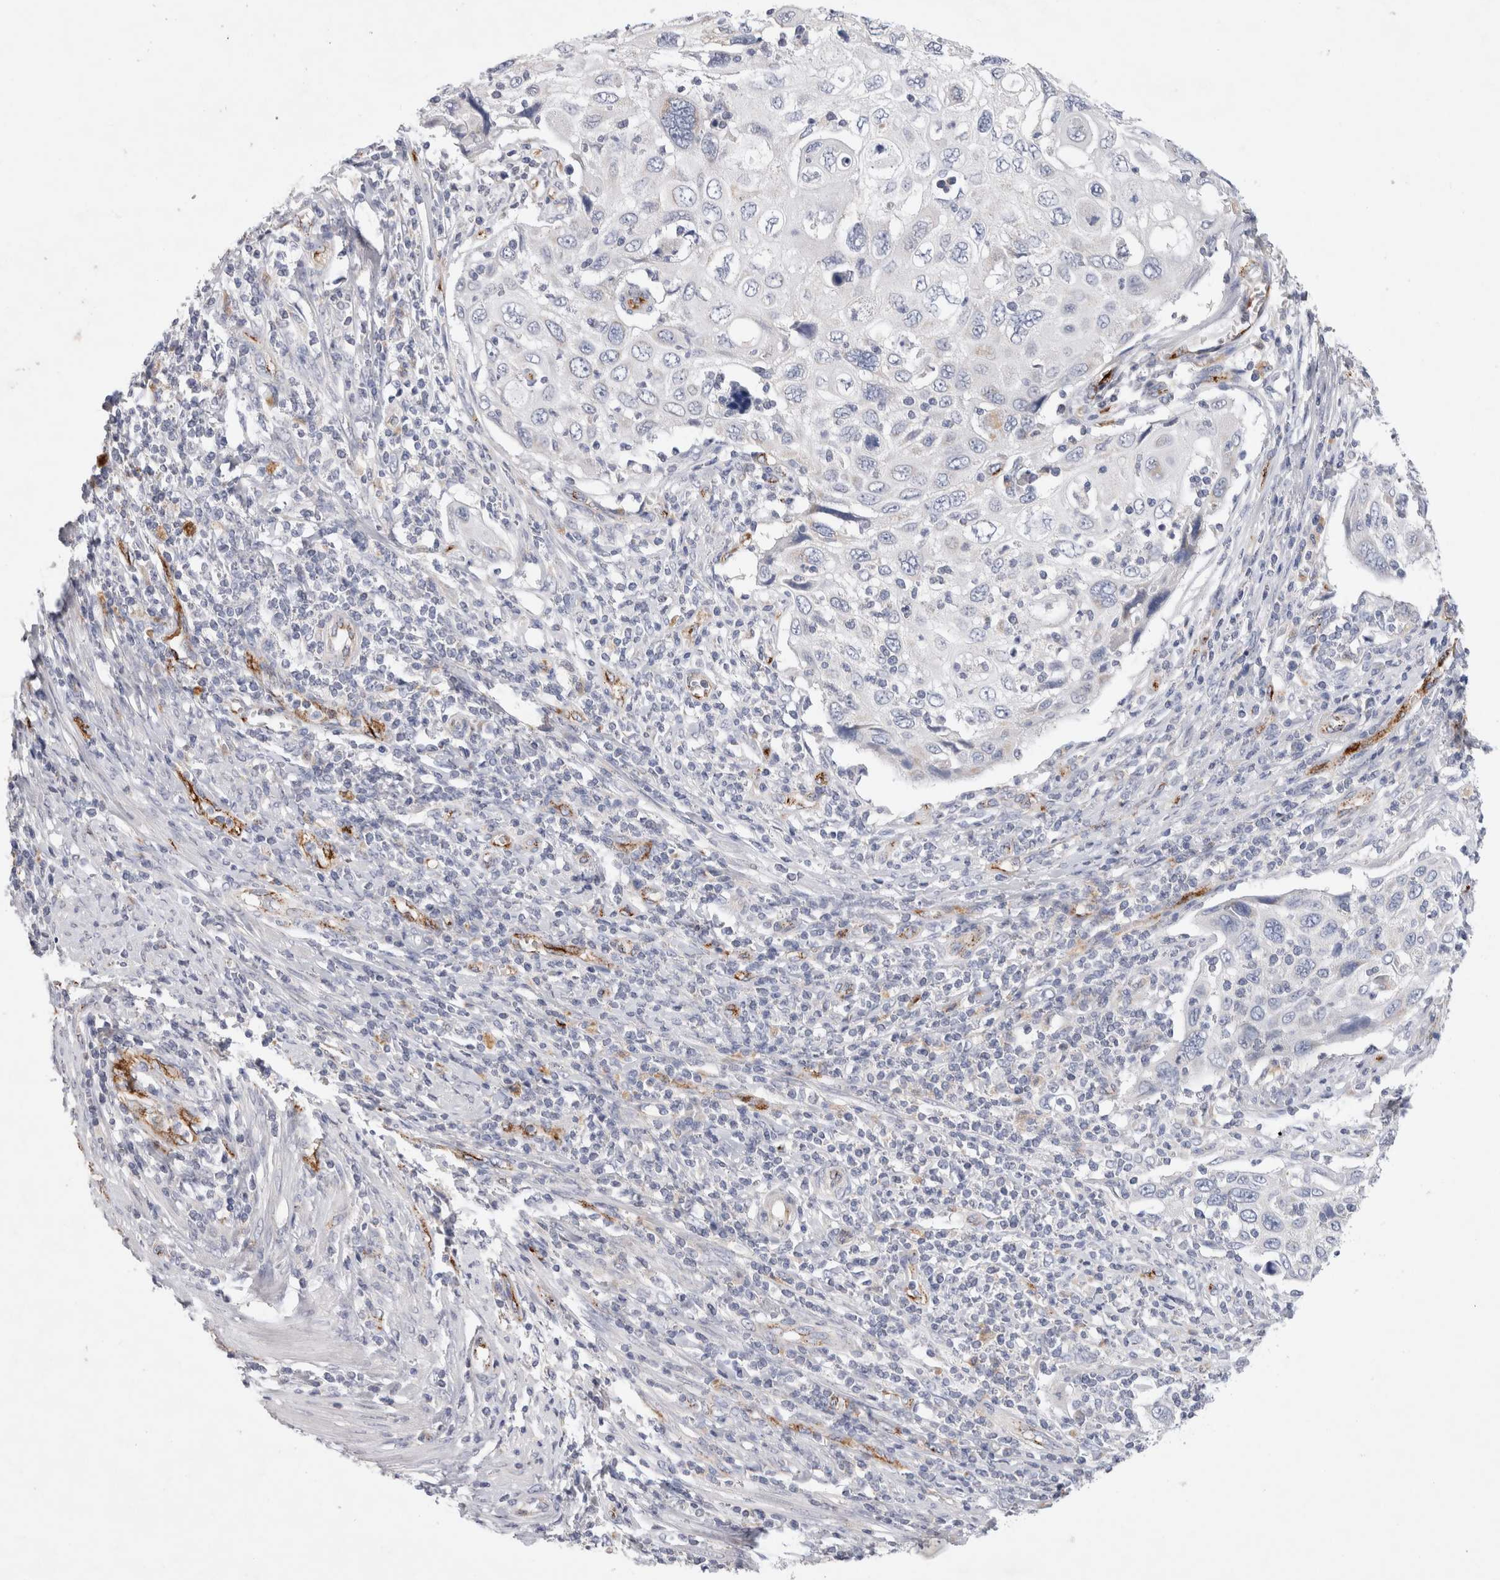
{"staining": {"intensity": "negative", "quantity": "none", "location": "none"}, "tissue": "cervical cancer", "cell_type": "Tumor cells", "image_type": "cancer", "snomed": [{"axis": "morphology", "description": "Squamous cell carcinoma, NOS"}, {"axis": "topography", "description": "Cervix"}], "caption": "A histopathology image of human cervical cancer is negative for staining in tumor cells. Nuclei are stained in blue.", "gene": "IARS2", "patient": {"sex": "female", "age": 70}}